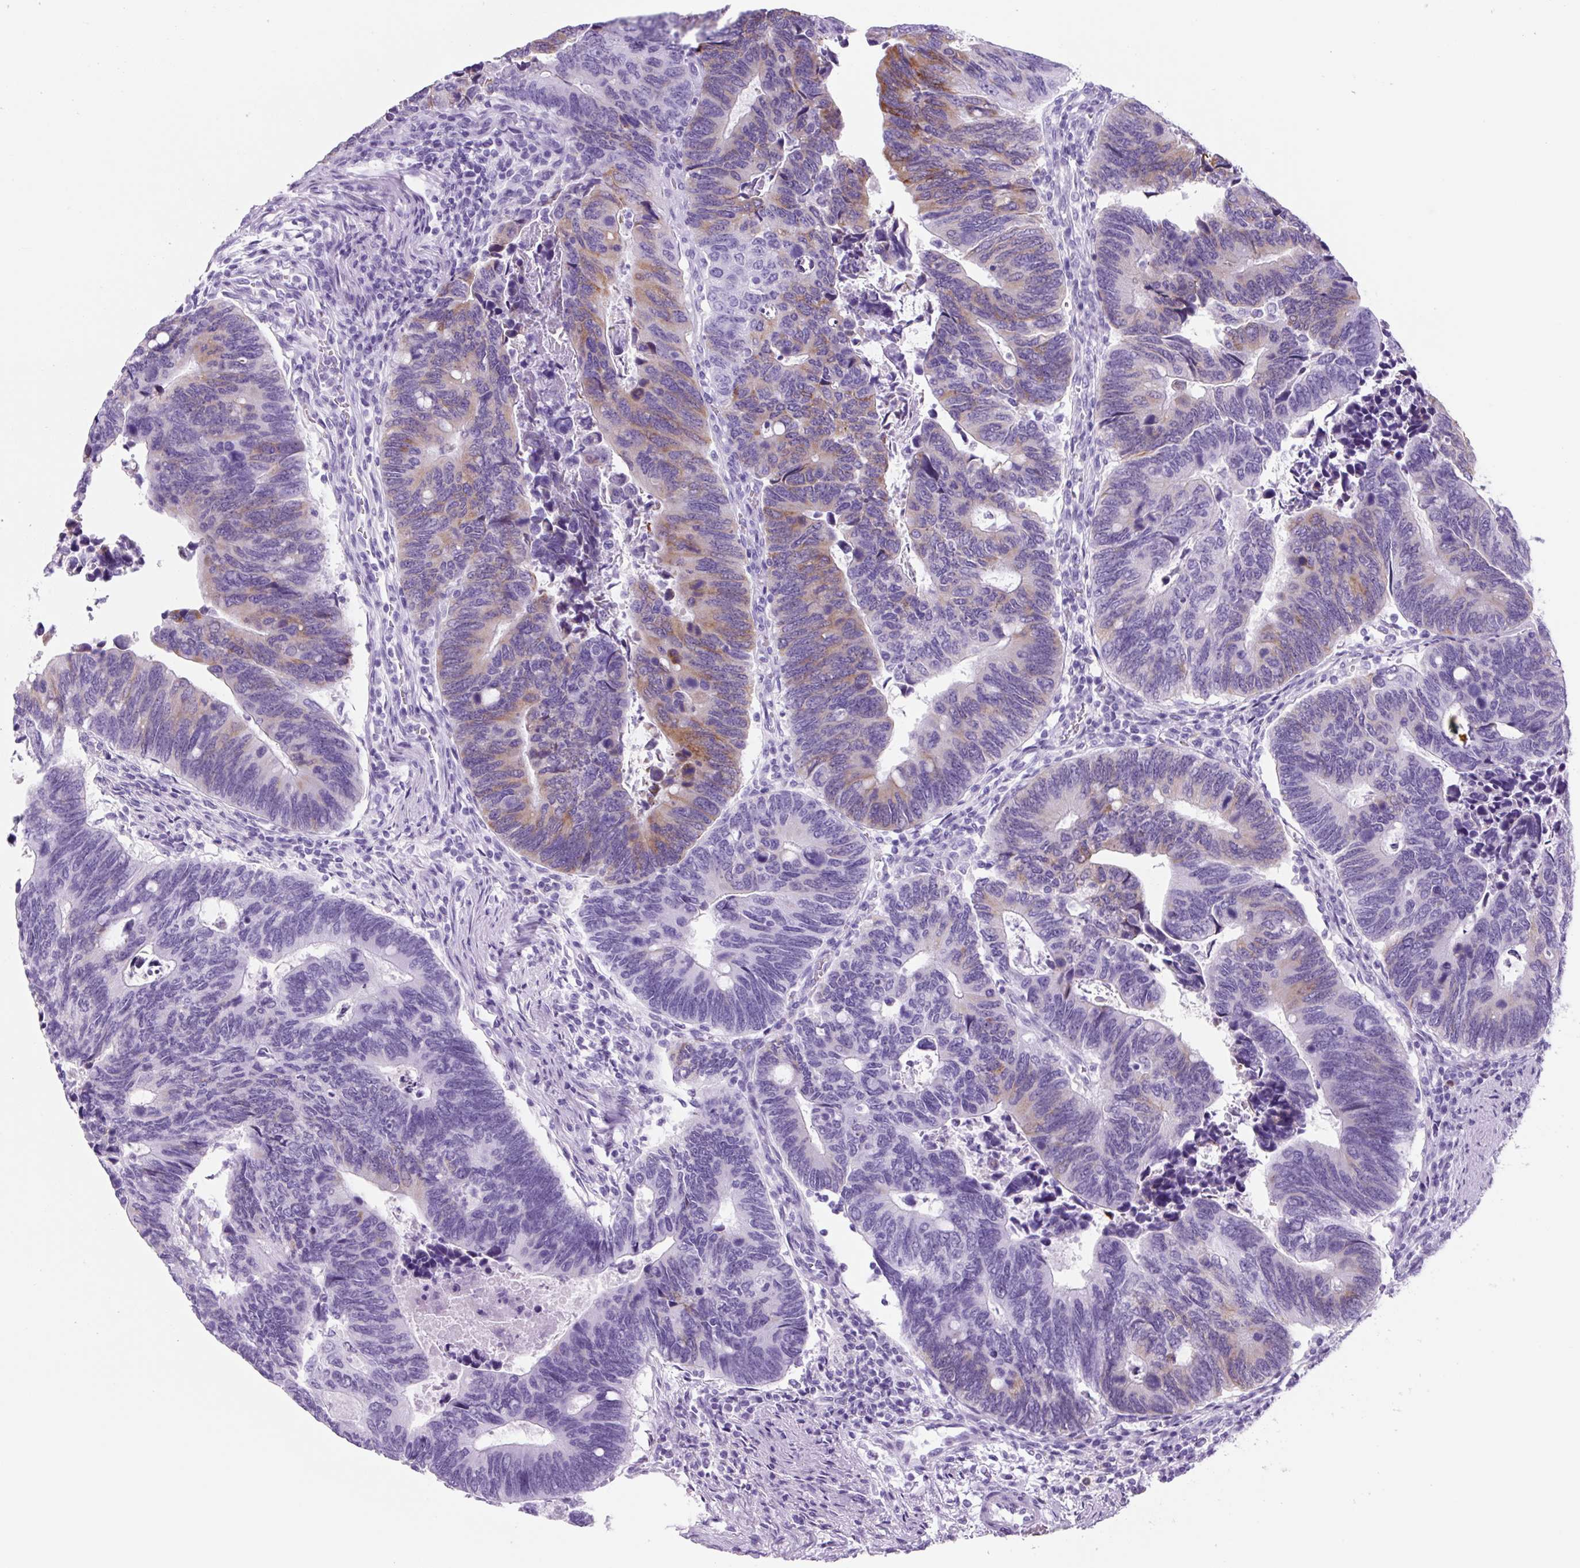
{"staining": {"intensity": "moderate", "quantity": "<25%", "location": "cytoplasmic/membranous"}, "tissue": "colorectal cancer", "cell_type": "Tumor cells", "image_type": "cancer", "snomed": [{"axis": "morphology", "description": "Adenocarcinoma, NOS"}, {"axis": "topography", "description": "Colon"}], "caption": "Immunohistochemistry (DAB) staining of colorectal cancer demonstrates moderate cytoplasmic/membranous protein staining in approximately <25% of tumor cells.", "gene": "TNFRSF8", "patient": {"sex": "male", "age": 87}}